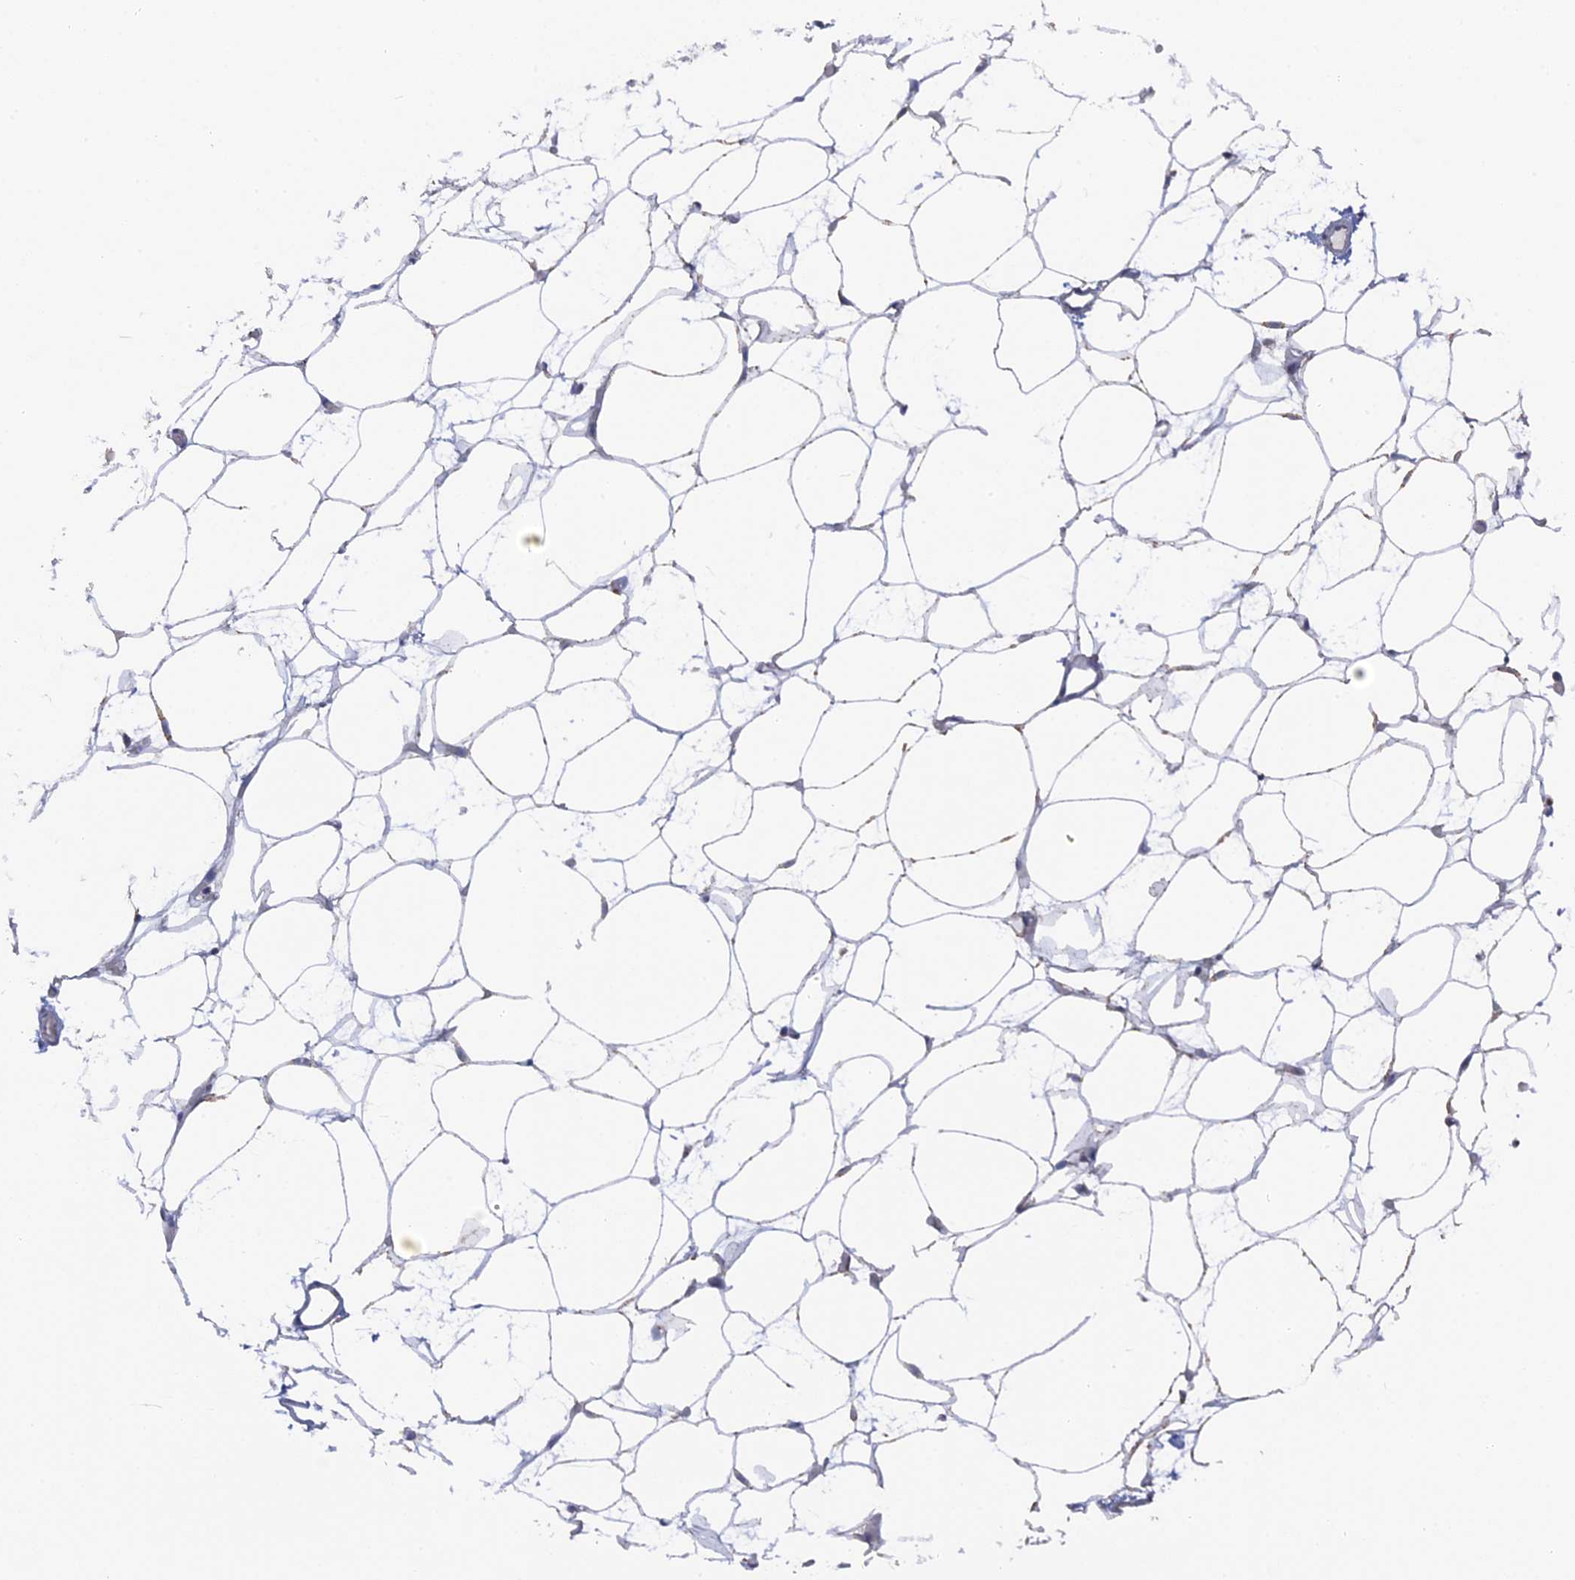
{"staining": {"intensity": "weak", "quantity": ">75%", "location": "cytoplasmic/membranous"}, "tissue": "adipose tissue", "cell_type": "Adipocytes", "image_type": "normal", "snomed": [{"axis": "morphology", "description": "Normal tissue, NOS"}, {"axis": "topography", "description": "Breast"}], "caption": "Immunohistochemical staining of unremarkable human adipose tissue demonstrates >75% levels of weak cytoplasmic/membranous protein expression in approximately >75% of adipocytes.", "gene": "SMG9", "patient": {"sex": "female", "age": 23}}